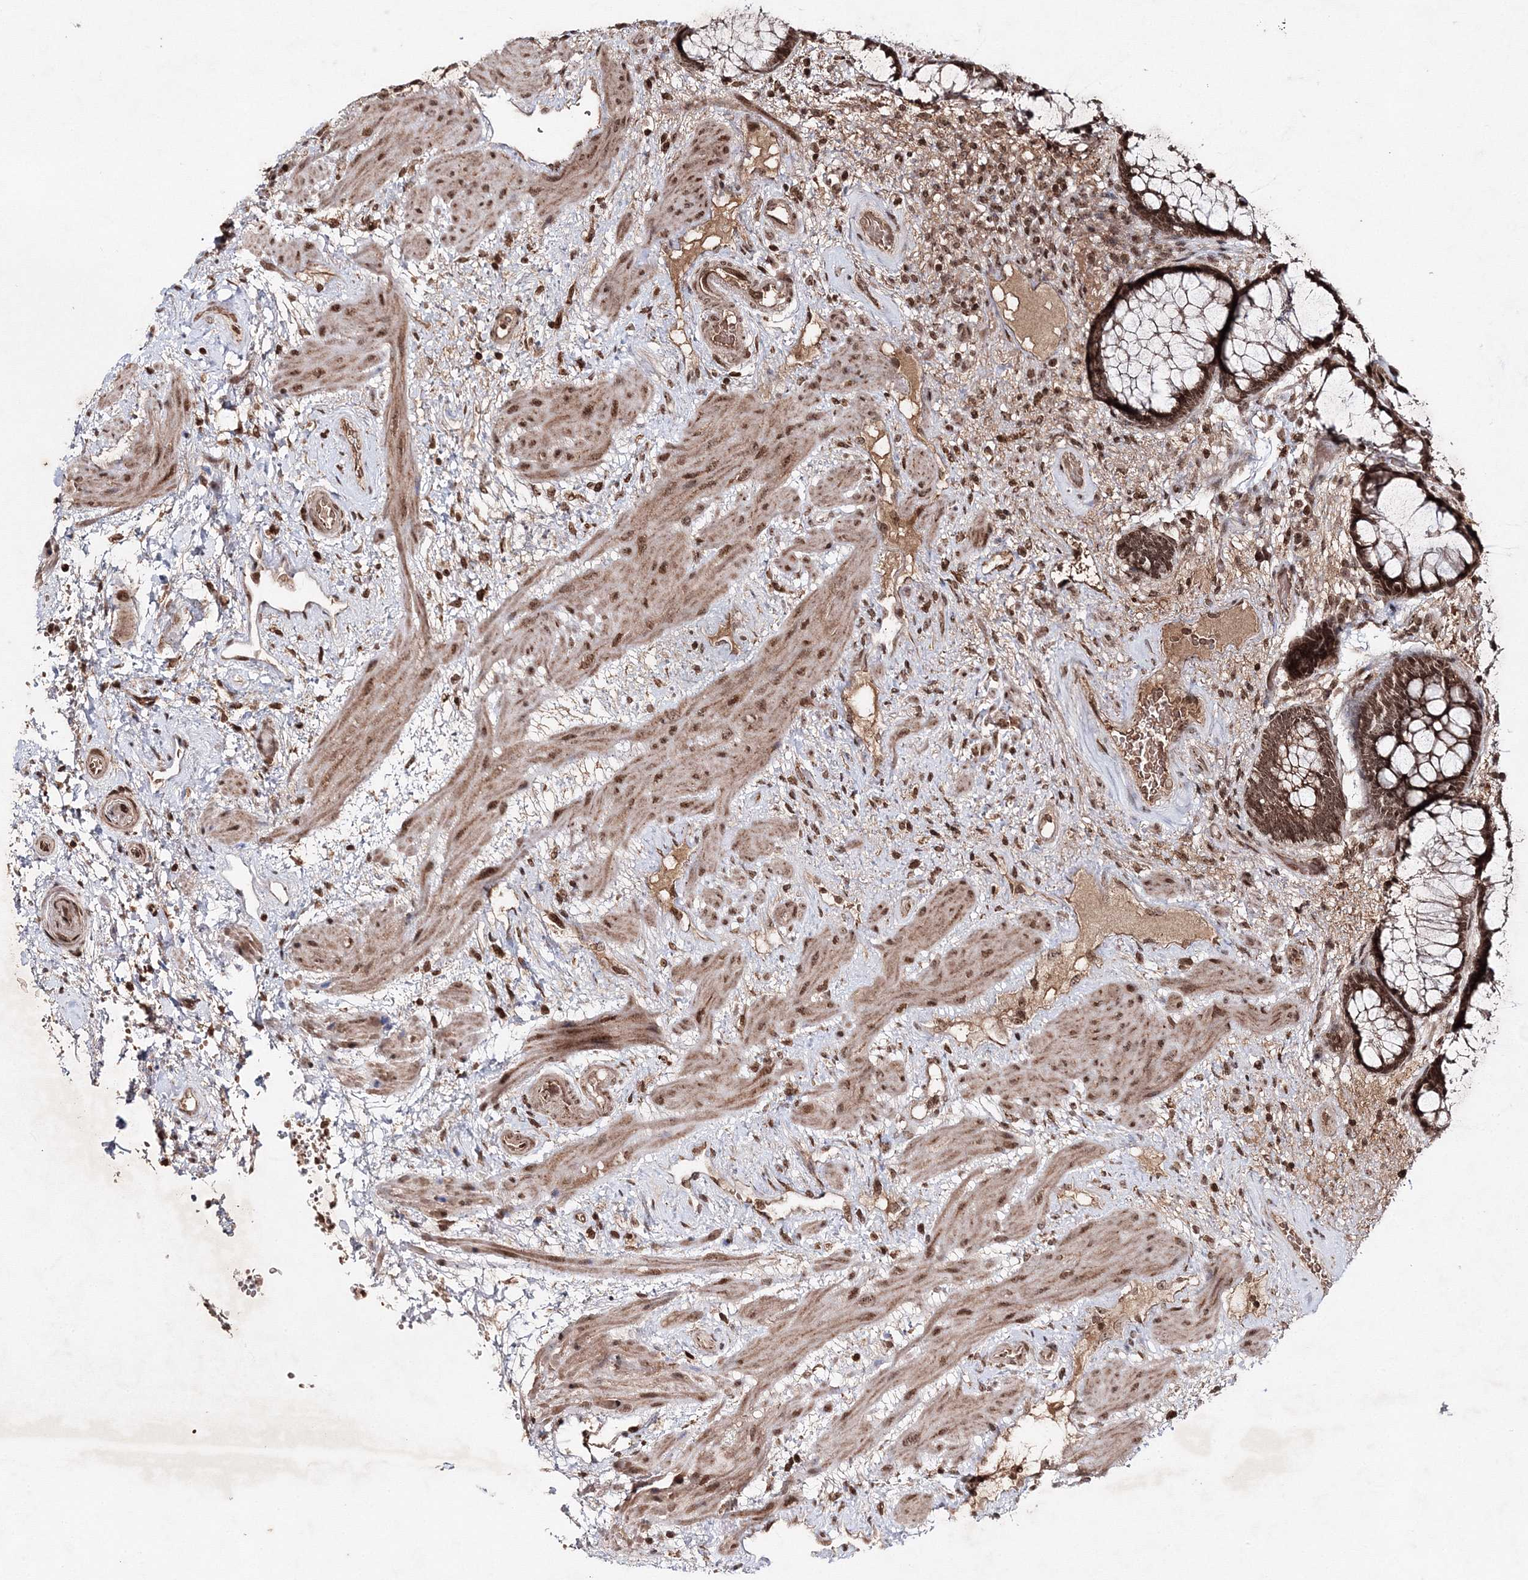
{"staining": {"intensity": "moderate", "quantity": ">75%", "location": "cytoplasmic/membranous,nuclear"}, "tissue": "rectum", "cell_type": "Glandular cells", "image_type": "normal", "snomed": [{"axis": "morphology", "description": "Normal tissue, NOS"}, {"axis": "topography", "description": "Rectum"}], "caption": "Rectum stained with immunohistochemistry shows moderate cytoplasmic/membranous,nuclear positivity in about >75% of glandular cells.", "gene": "CARM1", "patient": {"sex": "male", "age": 51}}